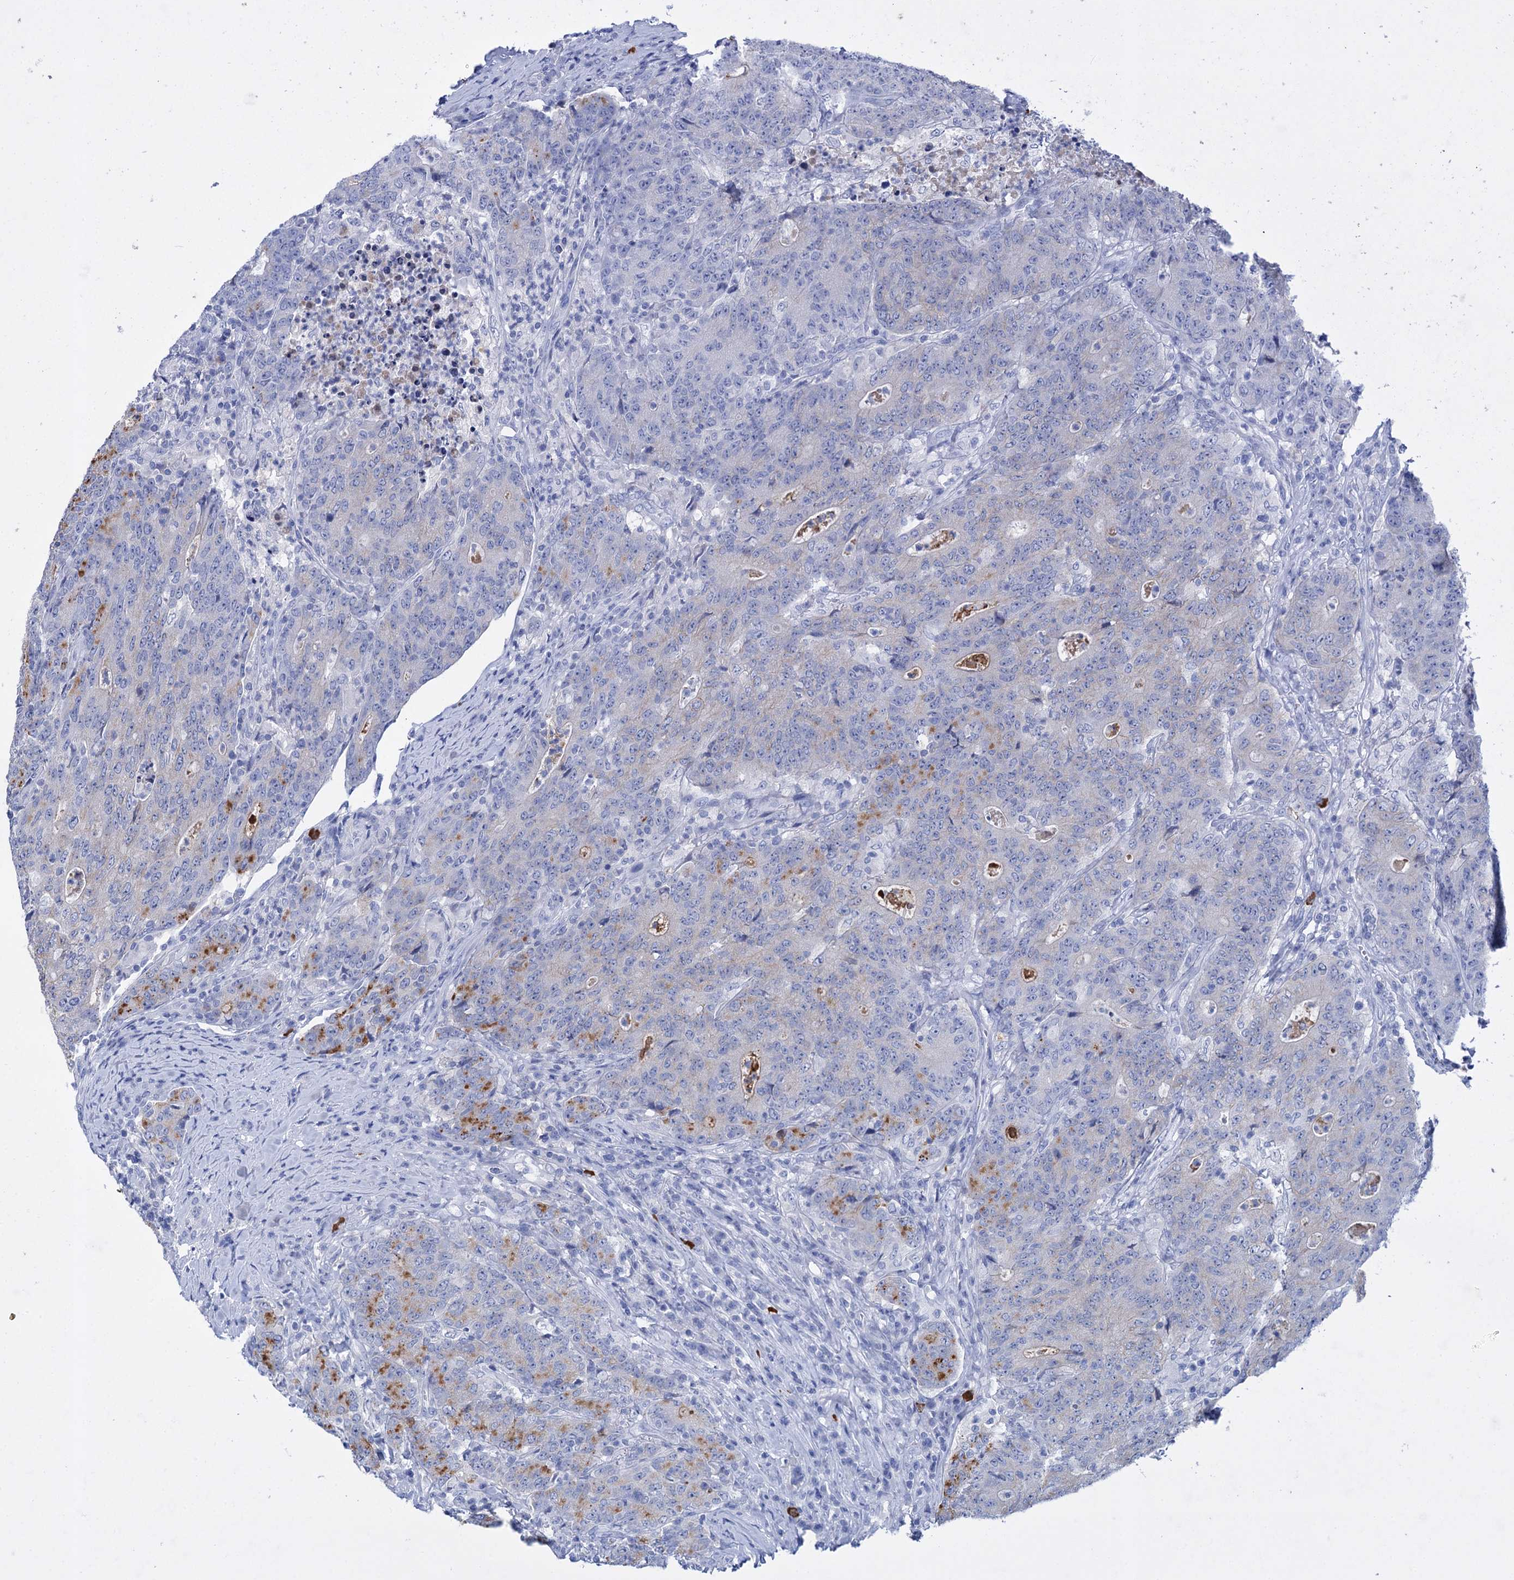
{"staining": {"intensity": "moderate", "quantity": "<25%", "location": "cytoplasmic/membranous"}, "tissue": "colorectal cancer", "cell_type": "Tumor cells", "image_type": "cancer", "snomed": [{"axis": "morphology", "description": "Adenocarcinoma, NOS"}, {"axis": "topography", "description": "Colon"}], "caption": "The image shows a brown stain indicating the presence of a protein in the cytoplasmic/membranous of tumor cells in colorectal cancer (adenocarcinoma). (brown staining indicates protein expression, while blue staining denotes nuclei).", "gene": "FBXW12", "patient": {"sex": "female", "age": 75}}